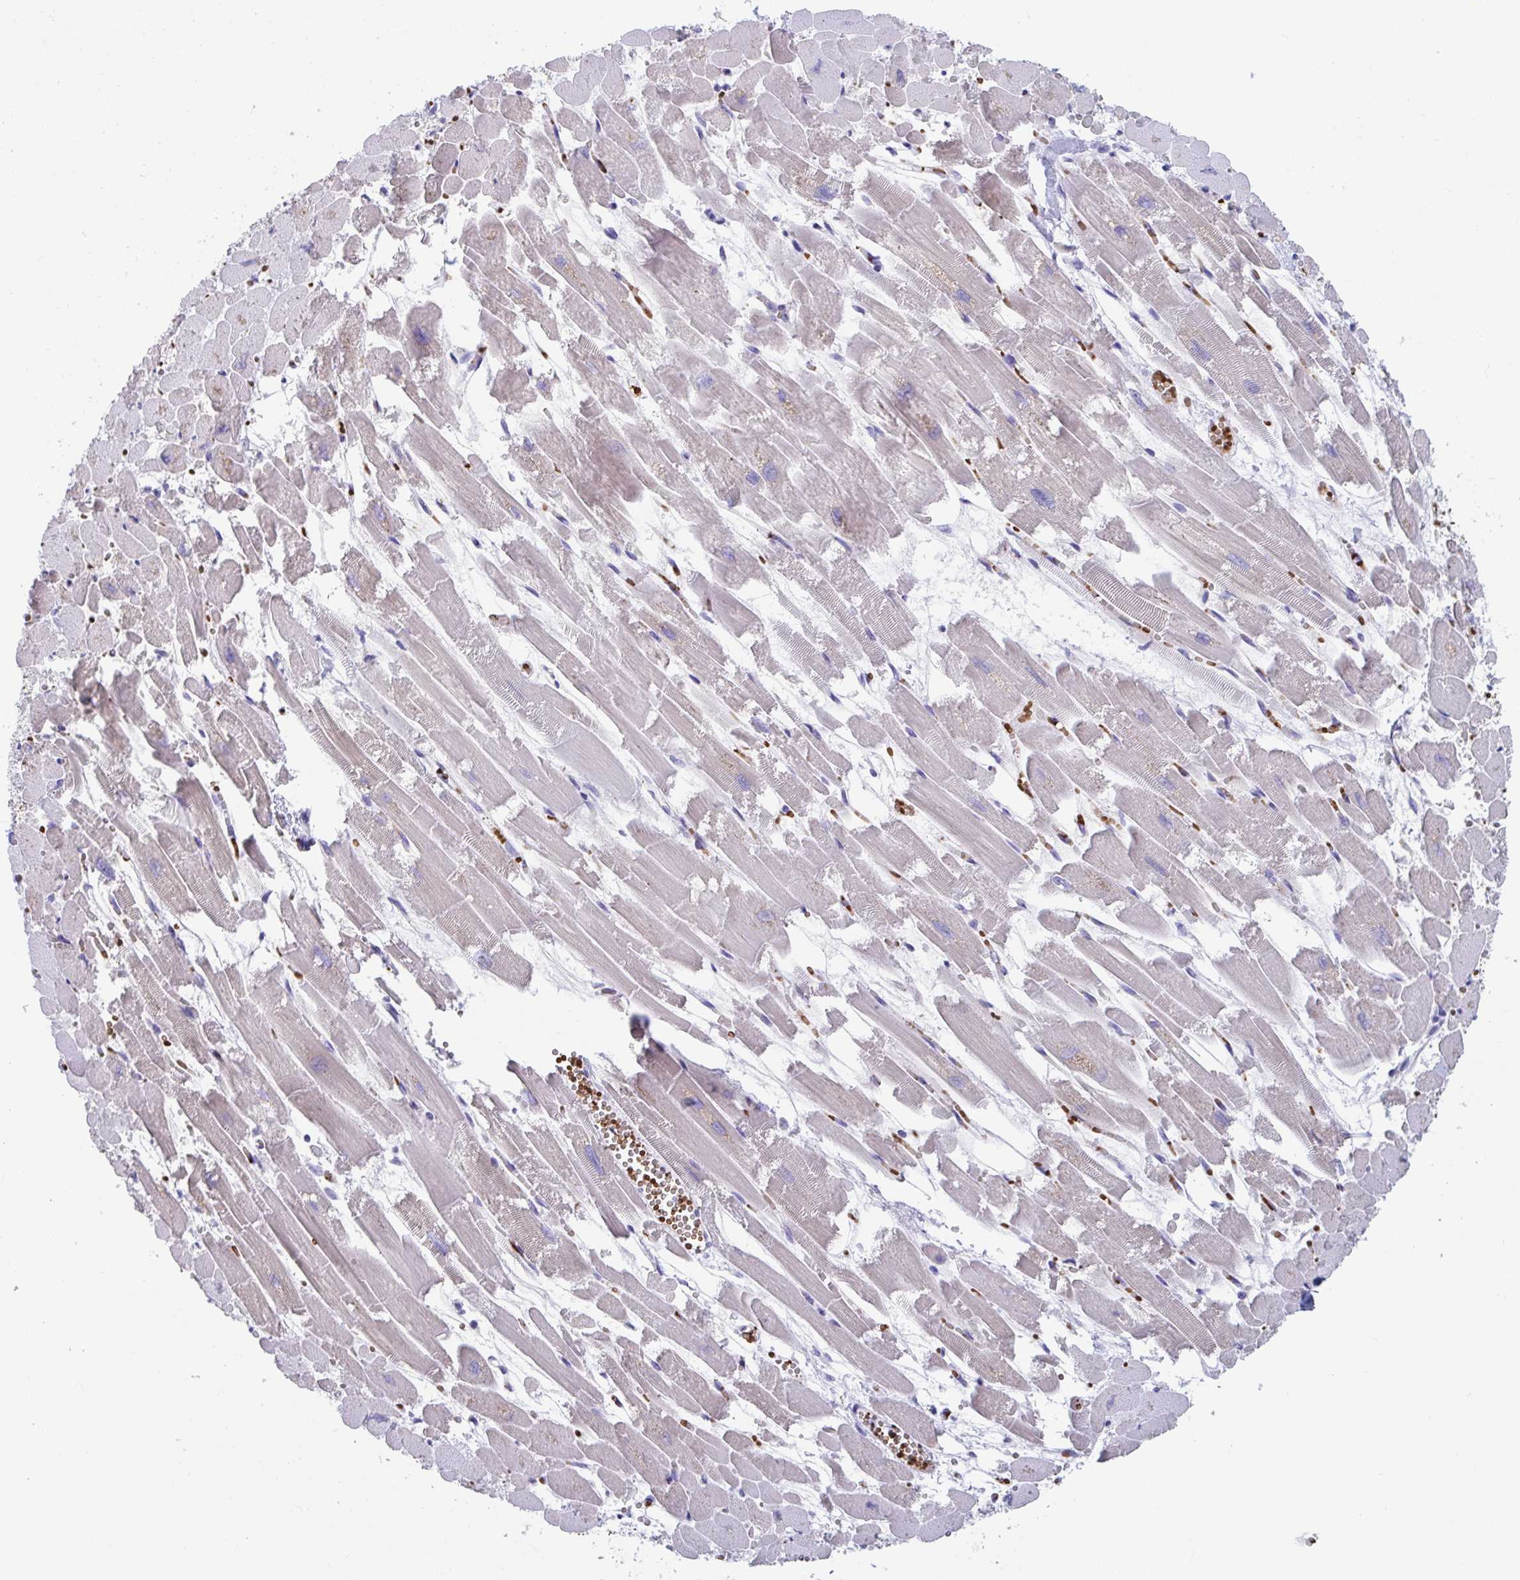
{"staining": {"intensity": "weak", "quantity": "<25%", "location": "cytoplasmic/membranous"}, "tissue": "heart muscle", "cell_type": "Cardiomyocytes", "image_type": "normal", "snomed": [{"axis": "morphology", "description": "Normal tissue, NOS"}, {"axis": "topography", "description": "Heart"}], "caption": "This is an immunohistochemistry (IHC) photomicrograph of normal heart muscle. There is no positivity in cardiomyocytes.", "gene": "TTC30A", "patient": {"sex": "female", "age": 52}}